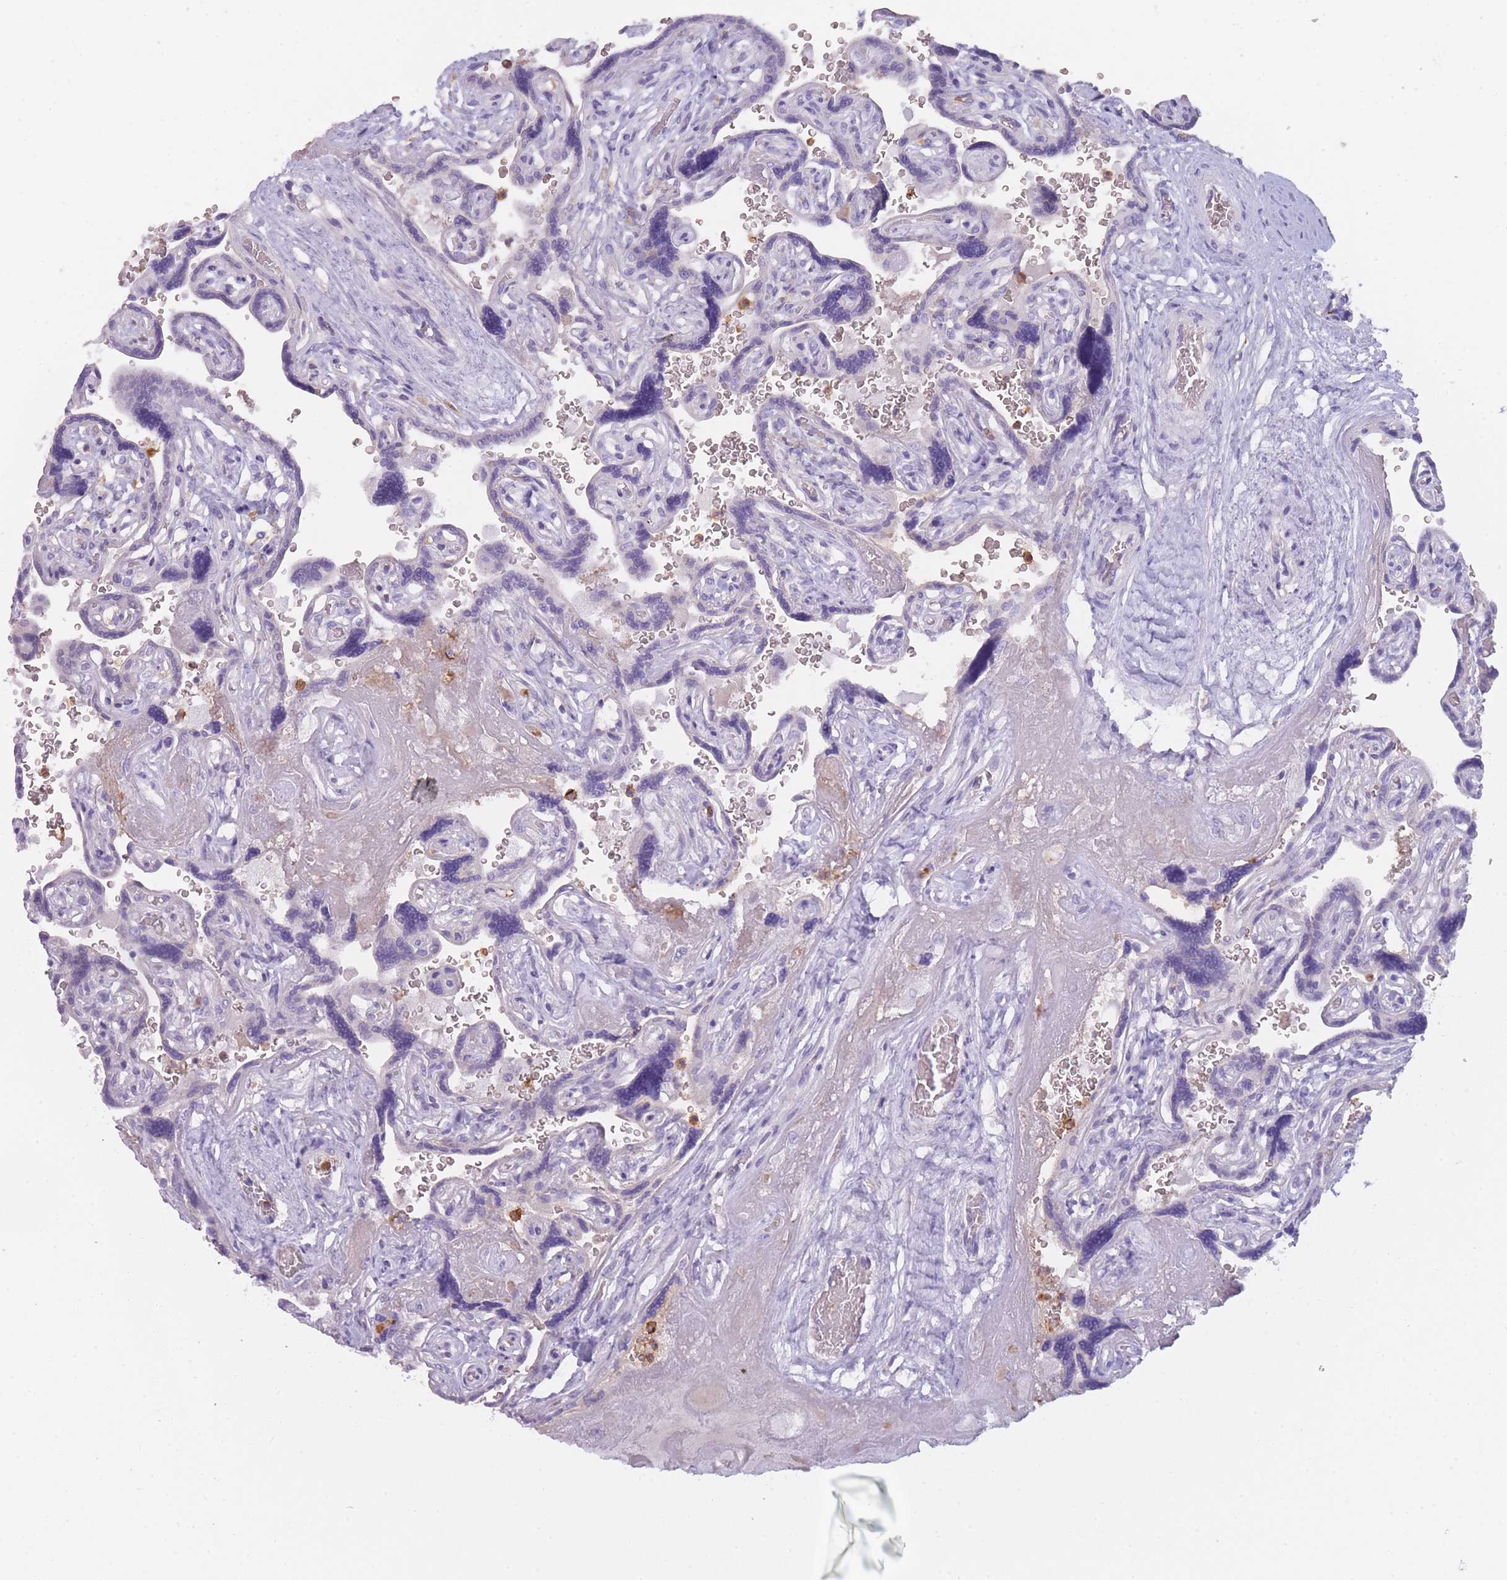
{"staining": {"intensity": "negative", "quantity": "none", "location": "none"}, "tissue": "placenta", "cell_type": "Decidual cells", "image_type": "normal", "snomed": [{"axis": "morphology", "description": "Normal tissue, NOS"}, {"axis": "topography", "description": "Placenta"}], "caption": "There is no significant expression in decidual cells of placenta. (Brightfield microscopy of DAB (3,3'-diaminobenzidine) IHC at high magnification).", "gene": "CR1L", "patient": {"sex": "female", "age": 32}}